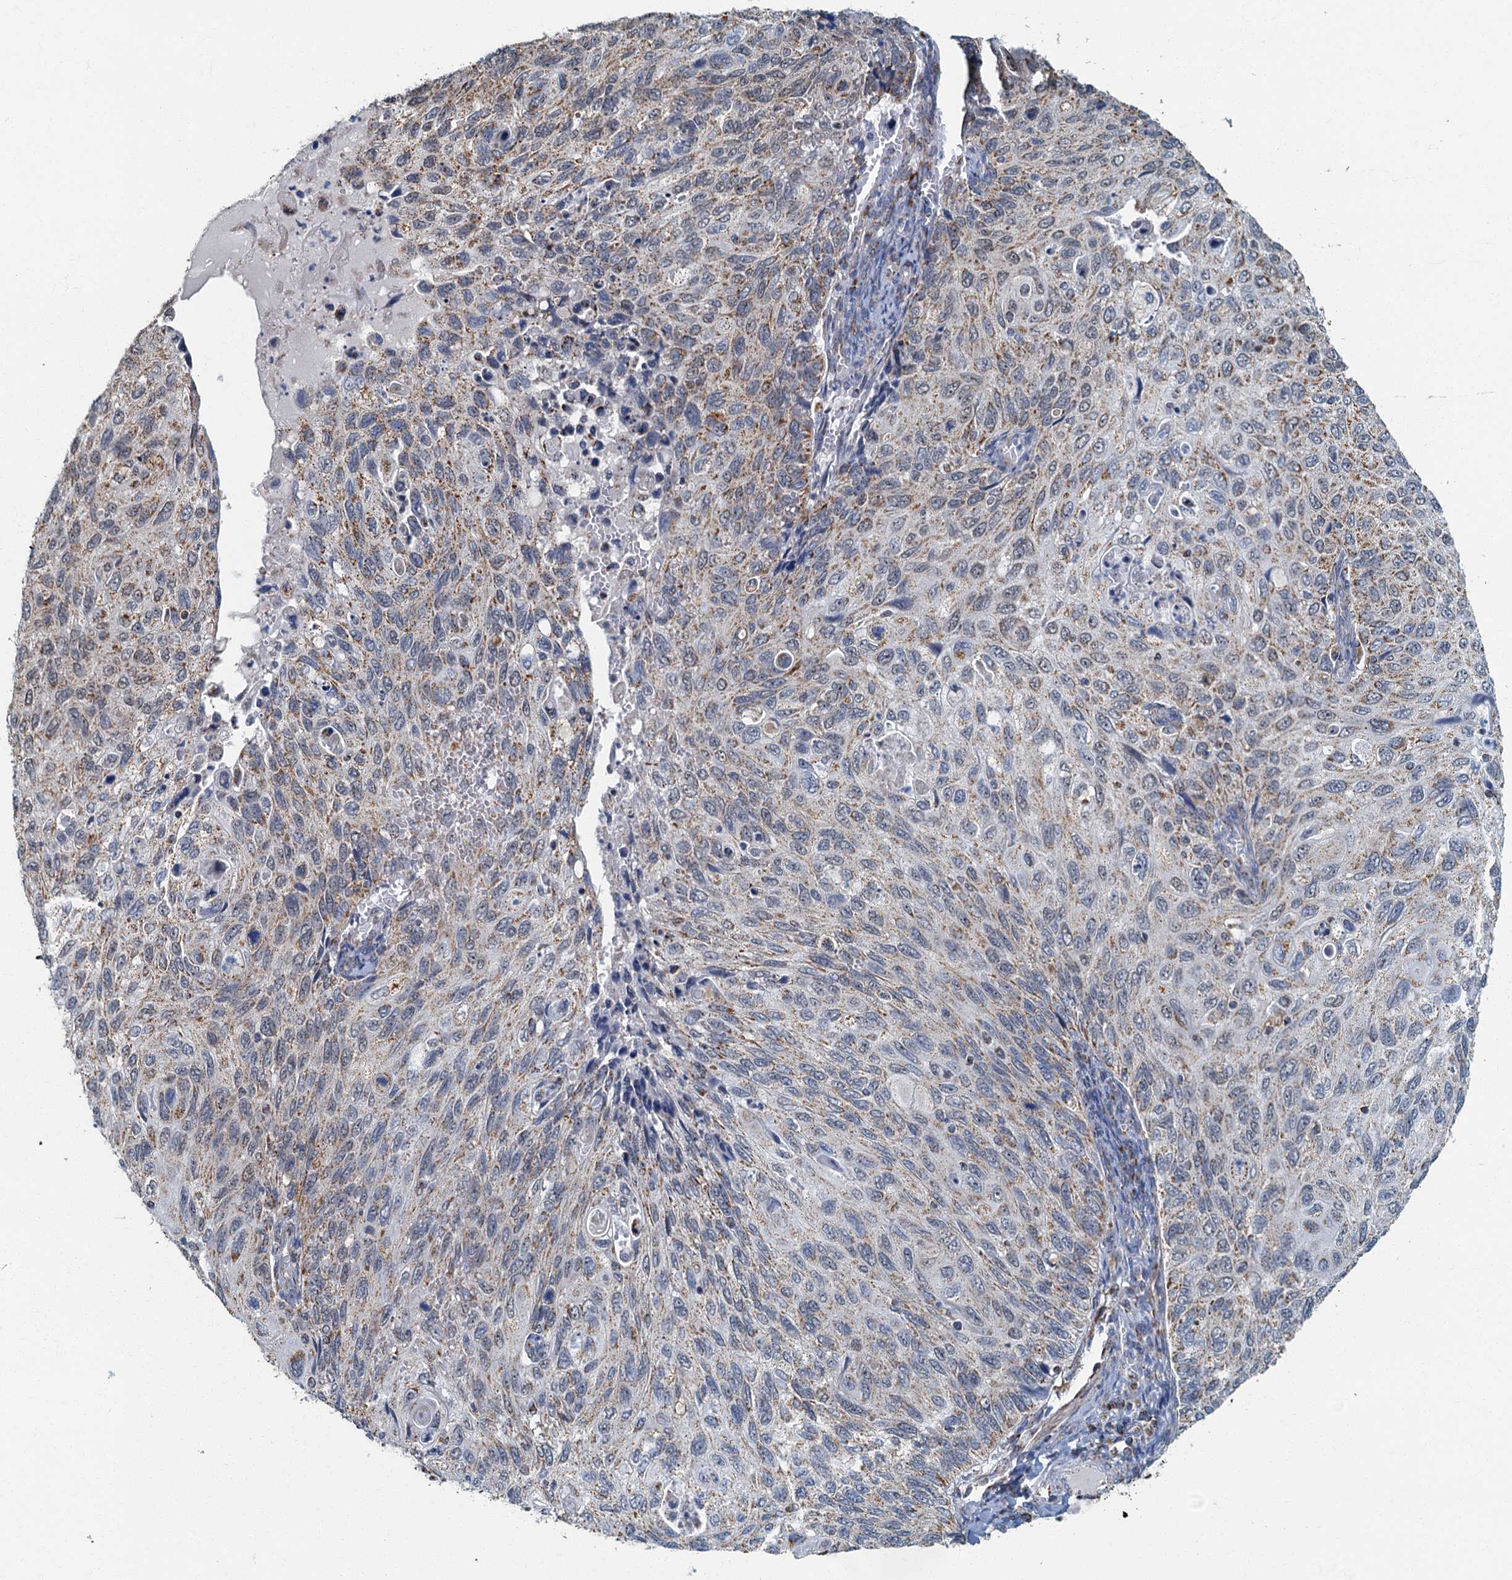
{"staining": {"intensity": "weak", "quantity": "25%-75%", "location": "cytoplasmic/membranous"}, "tissue": "cervical cancer", "cell_type": "Tumor cells", "image_type": "cancer", "snomed": [{"axis": "morphology", "description": "Squamous cell carcinoma, NOS"}, {"axis": "topography", "description": "Cervix"}], "caption": "IHC of human cervical squamous cell carcinoma shows low levels of weak cytoplasmic/membranous staining in about 25%-75% of tumor cells.", "gene": "RAD9B", "patient": {"sex": "female", "age": 70}}